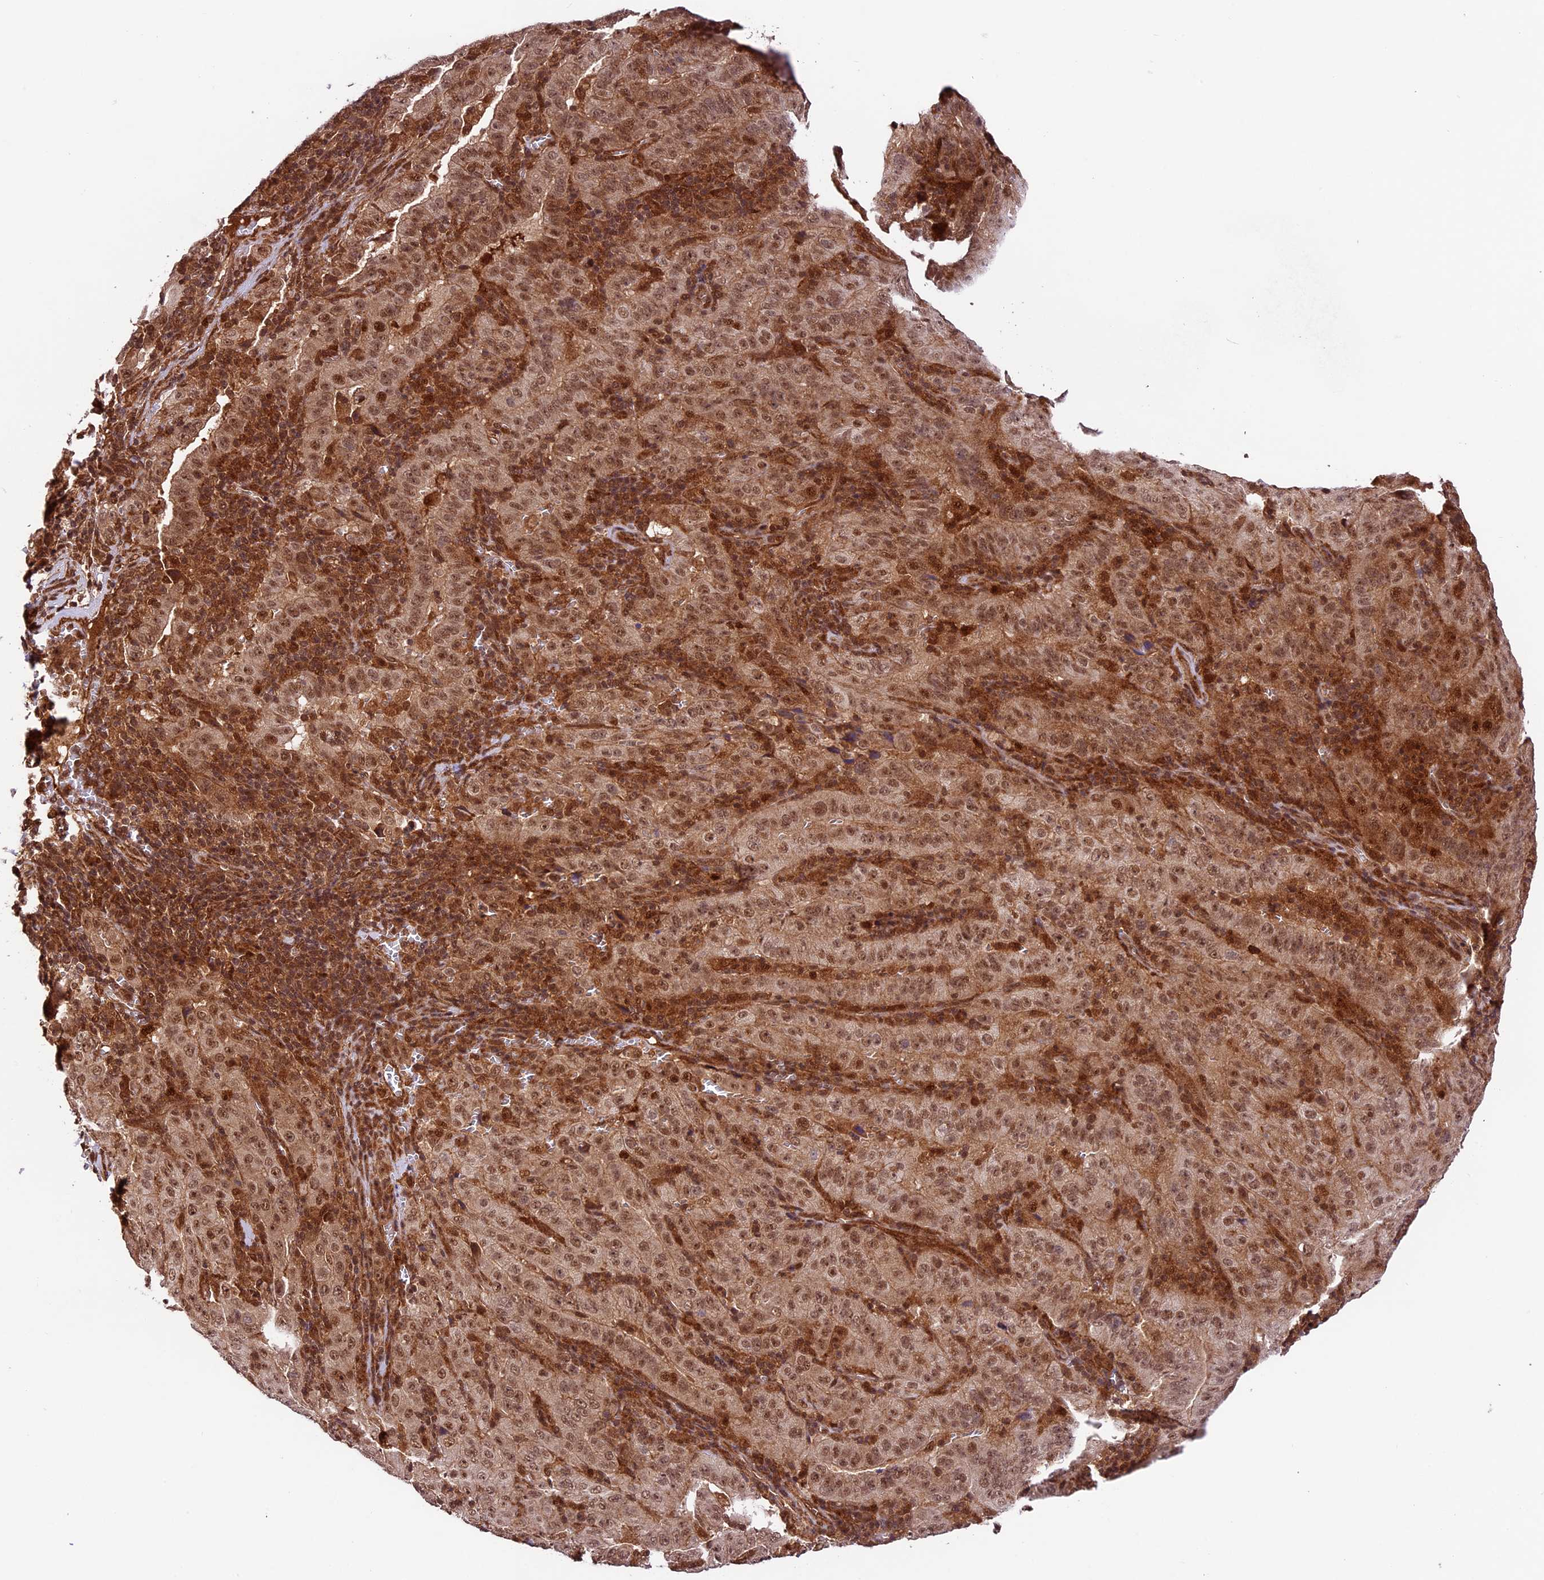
{"staining": {"intensity": "moderate", "quantity": ">75%", "location": "cytoplasmic/membranous,nuclear"}, "tissue": "pancreatic cancer", "cell_type": "Tumor cells", "image_type": "cancer", "snomed": [{"axis": "morphology", "description": "Adenocarcinoma, NOS"}, {"axis": "topography", "description": "Pancreas"}], "caption": "Approximately >75% of tumor cells in human pancreatic cancer reveal moderate cytoplasmic/membranous and nuclear protein staining as visualized by brown immunohistochemical staining.", "gene": "DHX38", "patient": {"sex": "male", "age": 63}}